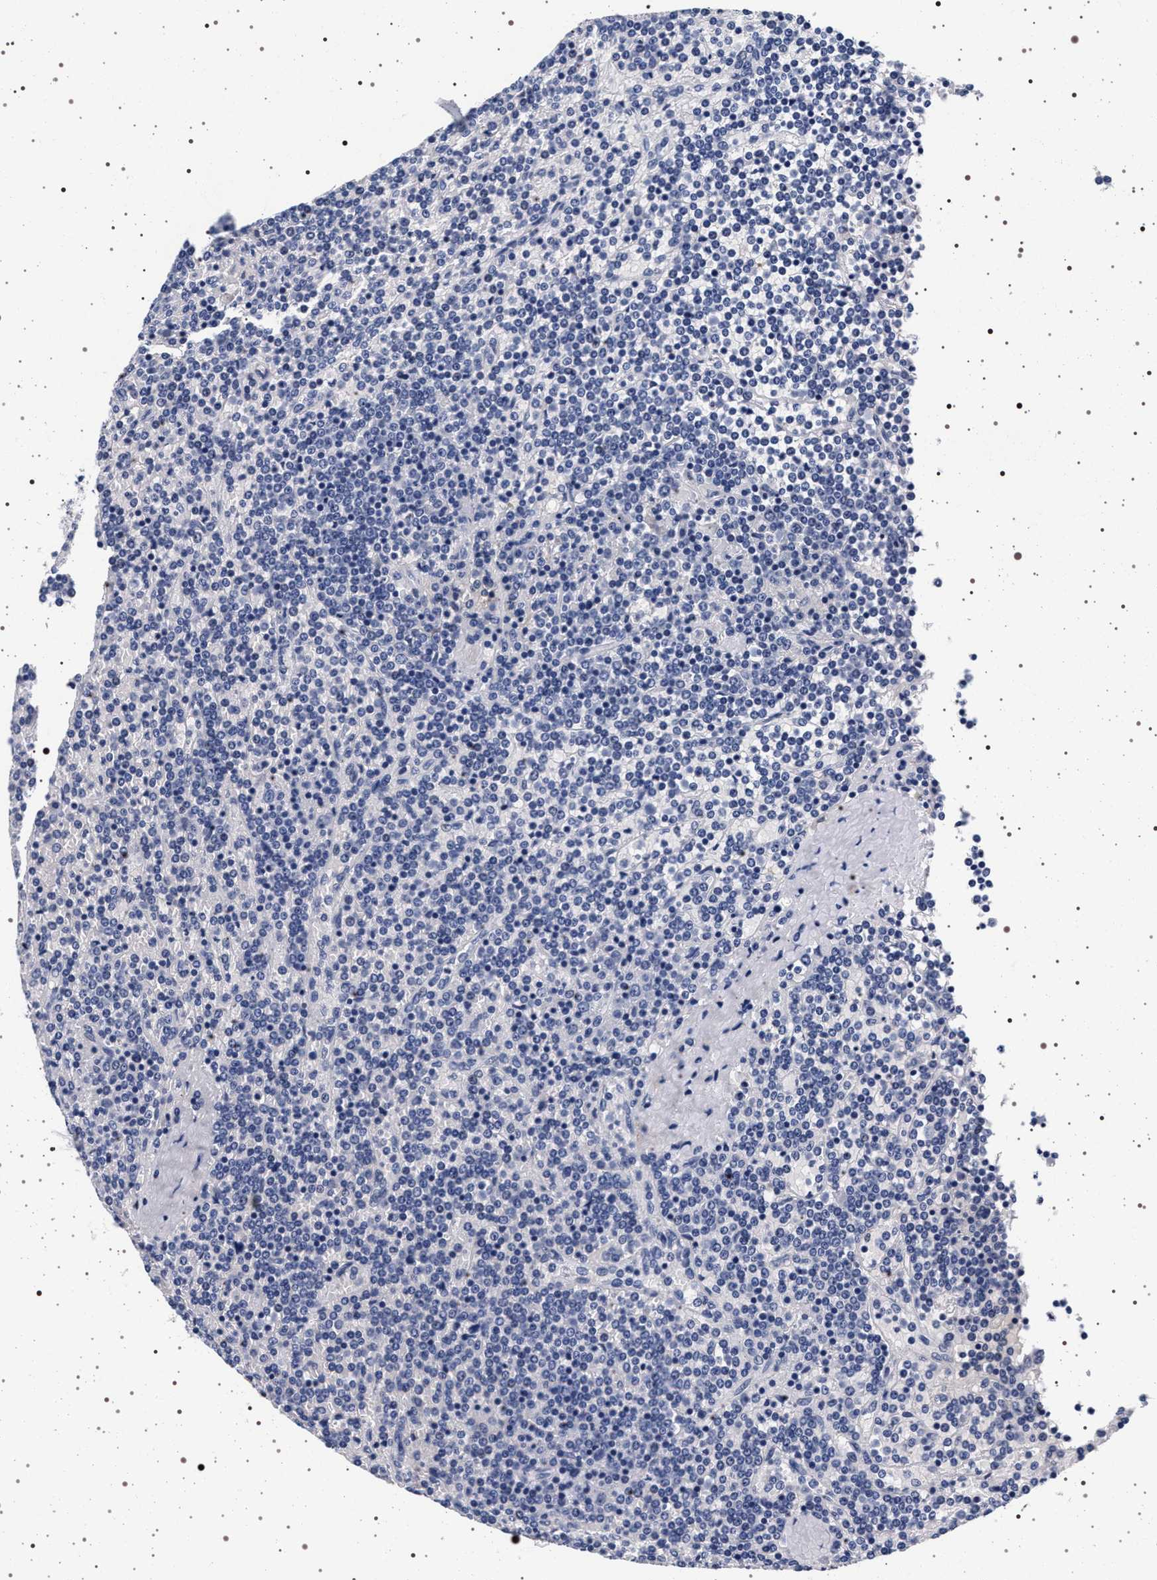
{"staining": {"intensity": "negative", "quantity": "none", "location": "none"}, "tissue": "lymphoma", "cell_type": "Tumor cells", "image_type": "cancer", "snomed": [{"axis": "morphology", "description": "Malignant lymphoma, non-Hodgkin's type, Low grade"}, {"axis": "topography", "description": "Spleen"}], "caption": "Immunohistochemical staining of low-grade malignant lymphoma, non-Hodgkin's type displays no significant staining in tumor cells.", "gene": "MAPK10", "patient": {"sex": "female", "age": 19}}